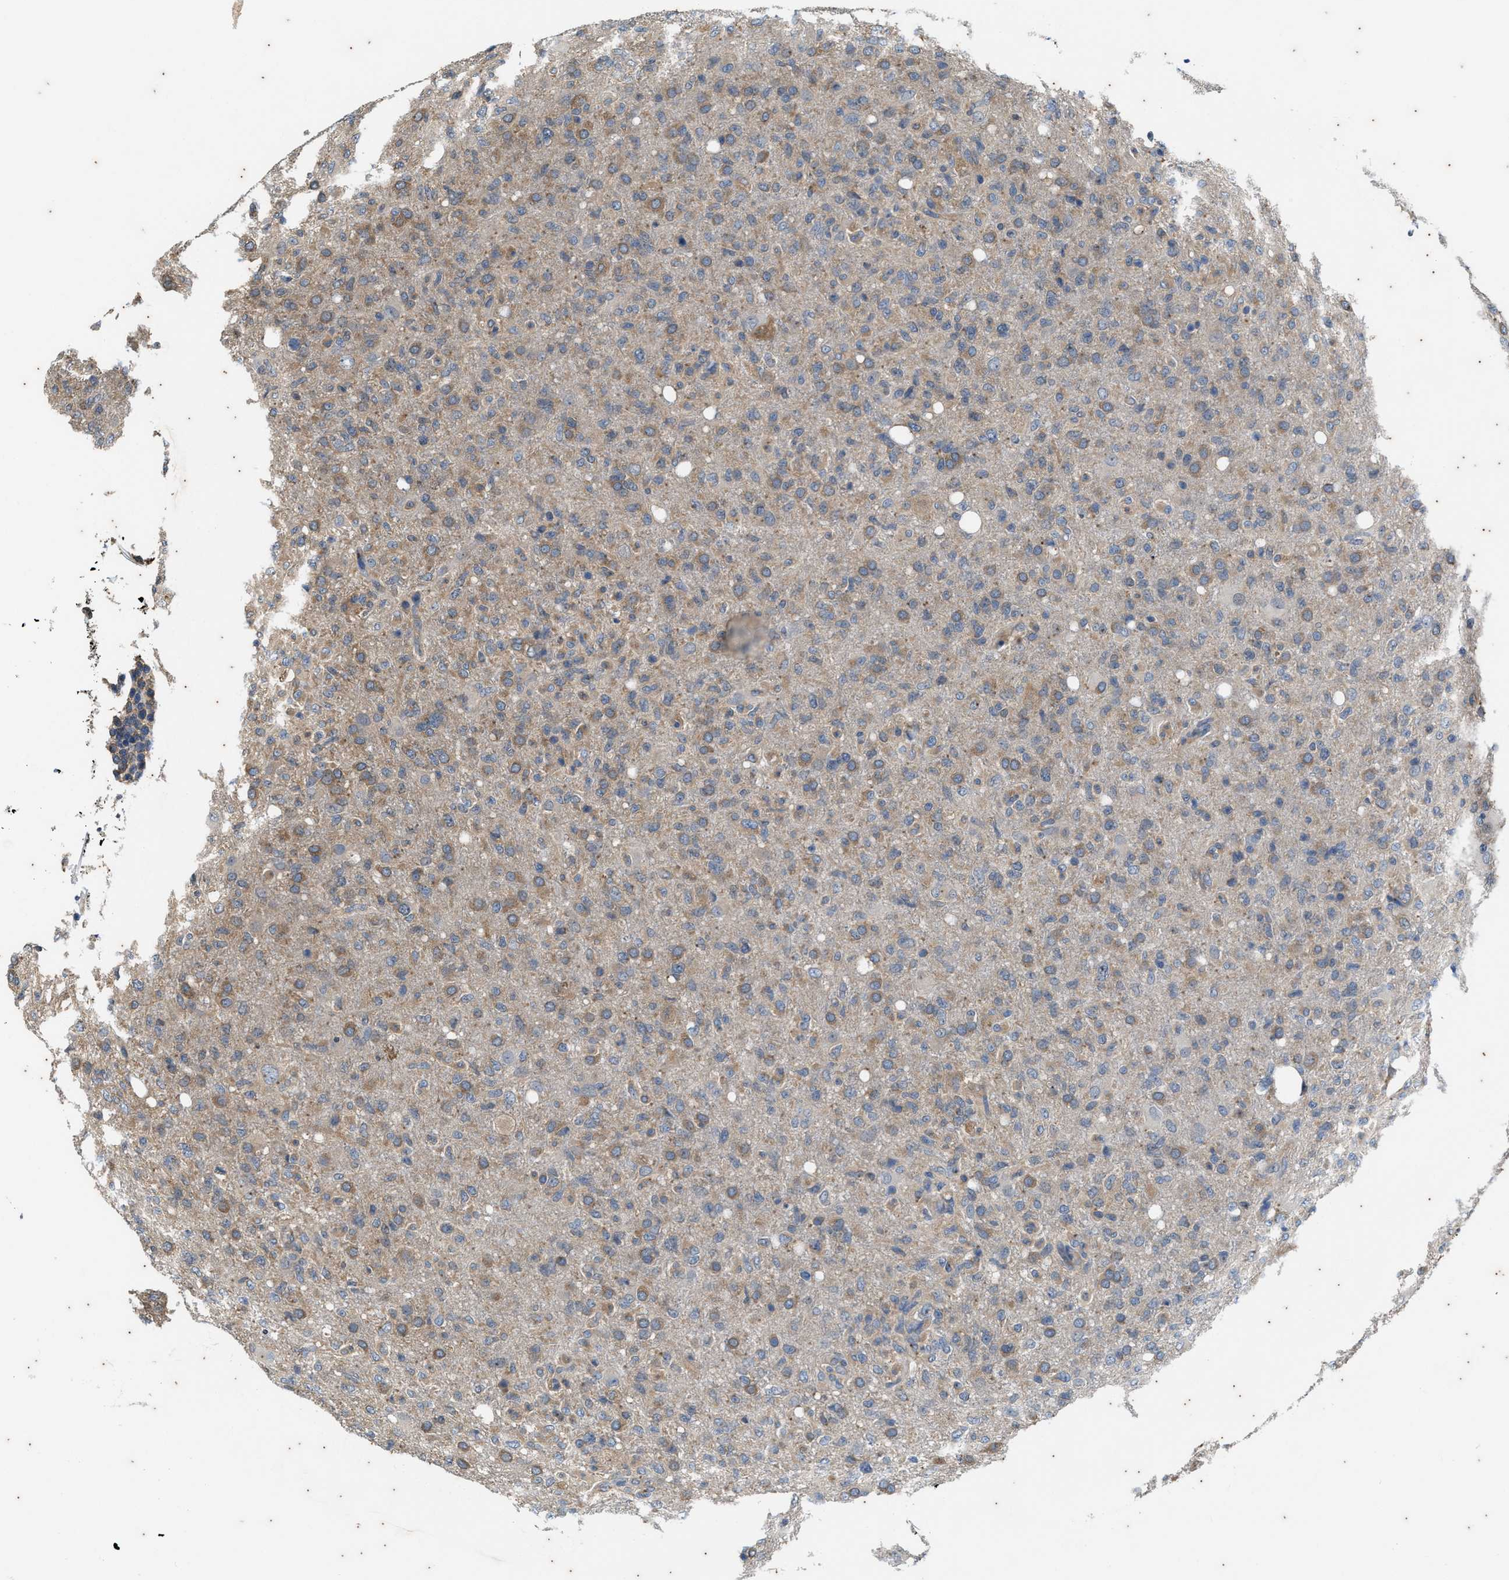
{"staining": {"intensity": "weak", "quantity": ">75%", "location": "cytoplasmic/membranous"}, "tissue": "glioma", "cell_type": "Tumor cells", "image_type": "cancer", "snomed": [{"axis": "morphology", "description": "Glioma, malignant, High grade"}, {"axis": "topography", "description": "Brain"}], "caption": "Immunohistochemistry (IHC) micrograph of malignant glioma (high-grade) stained for a protein (brown), which displays low levels of weak cytoplasmic/membranous expression in about >75% of tumor cells.", "gene": "COX19", "patient": {"sex": "female", "age": 57}}